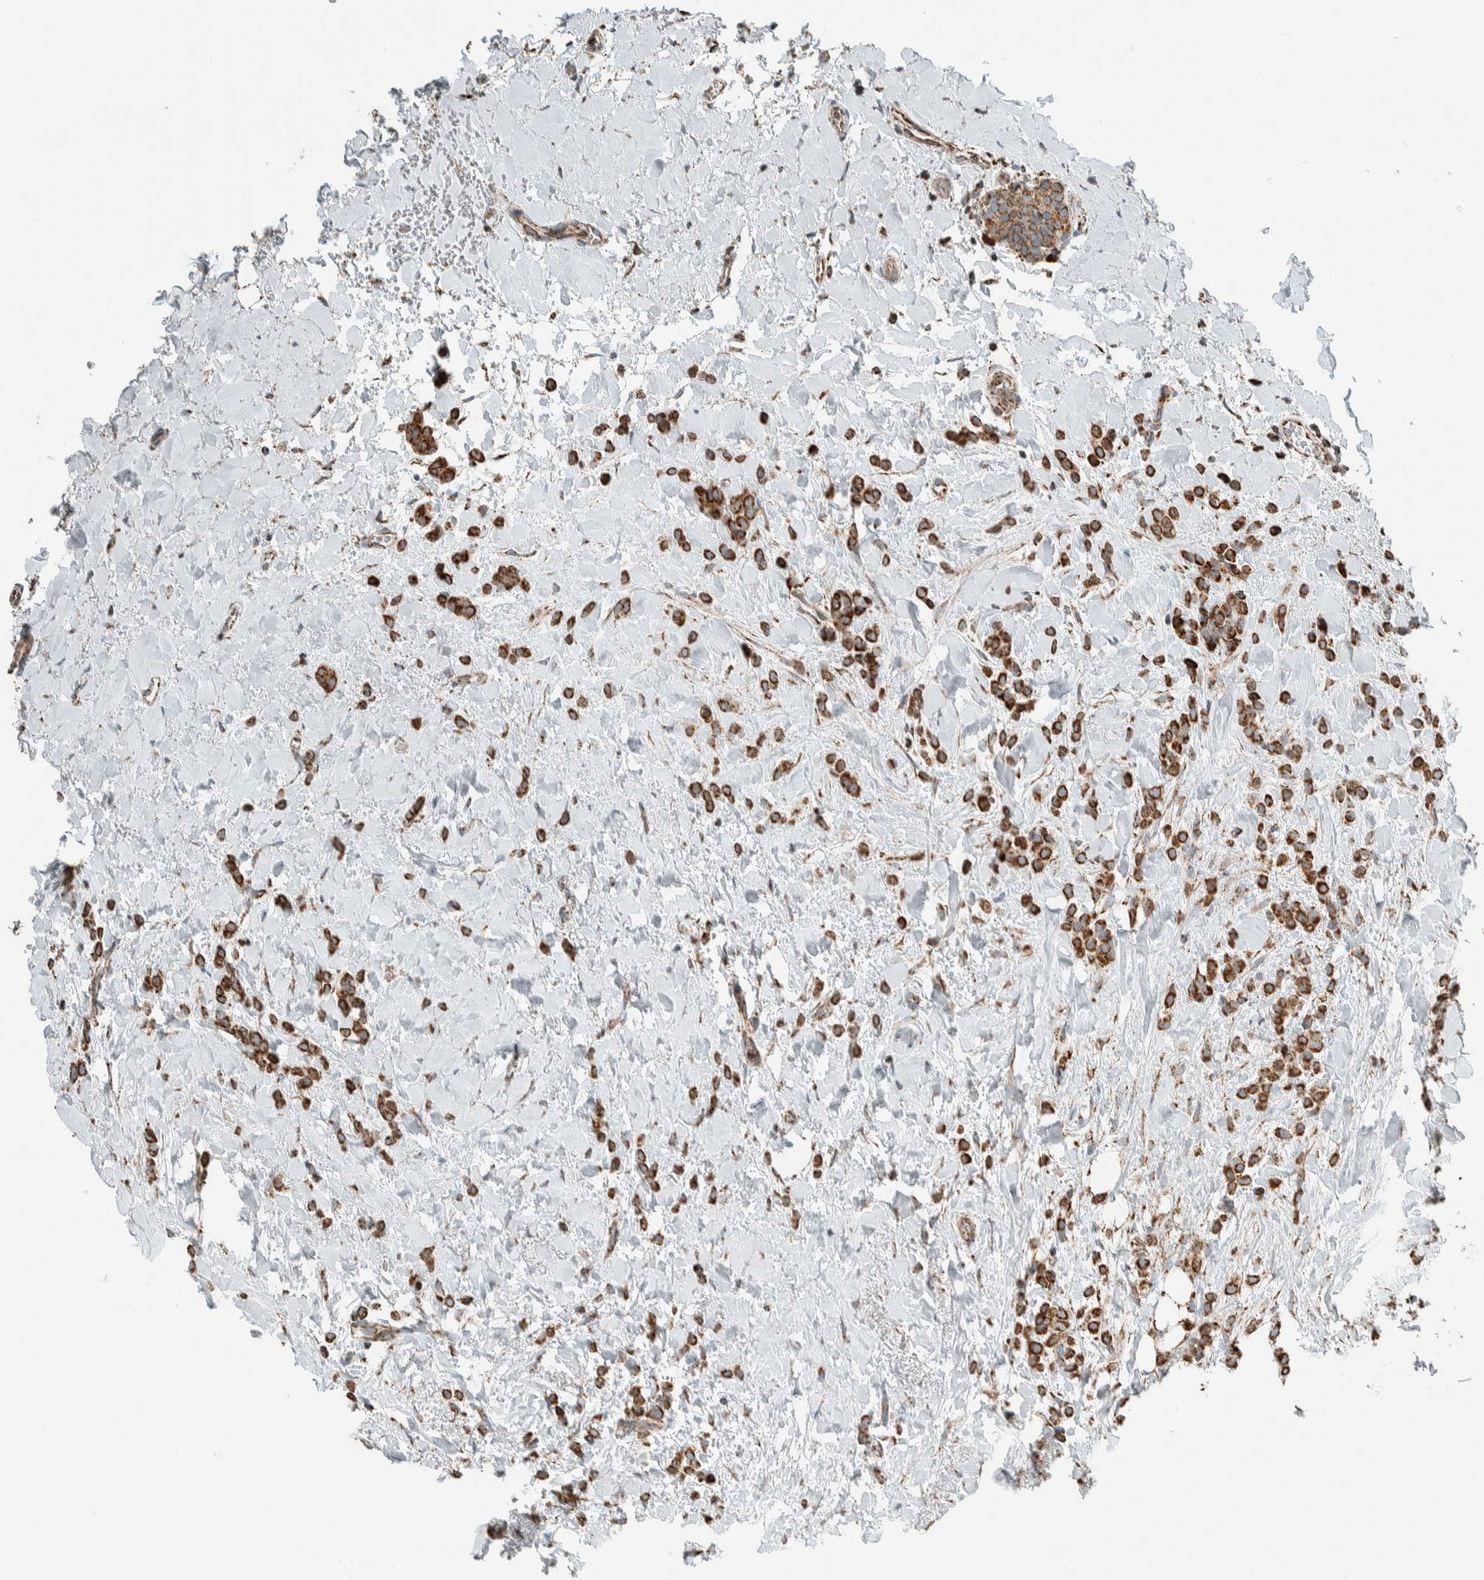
{"staining": {"intensity": "moderate", "quantity": ">75%", "location": "cytoplasmic/membranous"}, "tissue": "breast cancer", "cell_type": "Tumor cells", "image_type": "cancer", "snomed": [{"axis": "morphology", "description": "Normal tissue, NOS"}, {"axis": "morphology", "description": "Lobular carcinoma"}, {"axis": "topography", "description": "Breast"}], "caption": "An image of human breast cancer stained for a protein reveals moderate cytoplasmic/membranous brown staining in tumor cells. (DAB (3,3'-diaminobenzidine) = brown stain, brightfield microscopy at high magnification).", "gene": "ZNF454", "patient": {"sex": "female", "age": 50}}